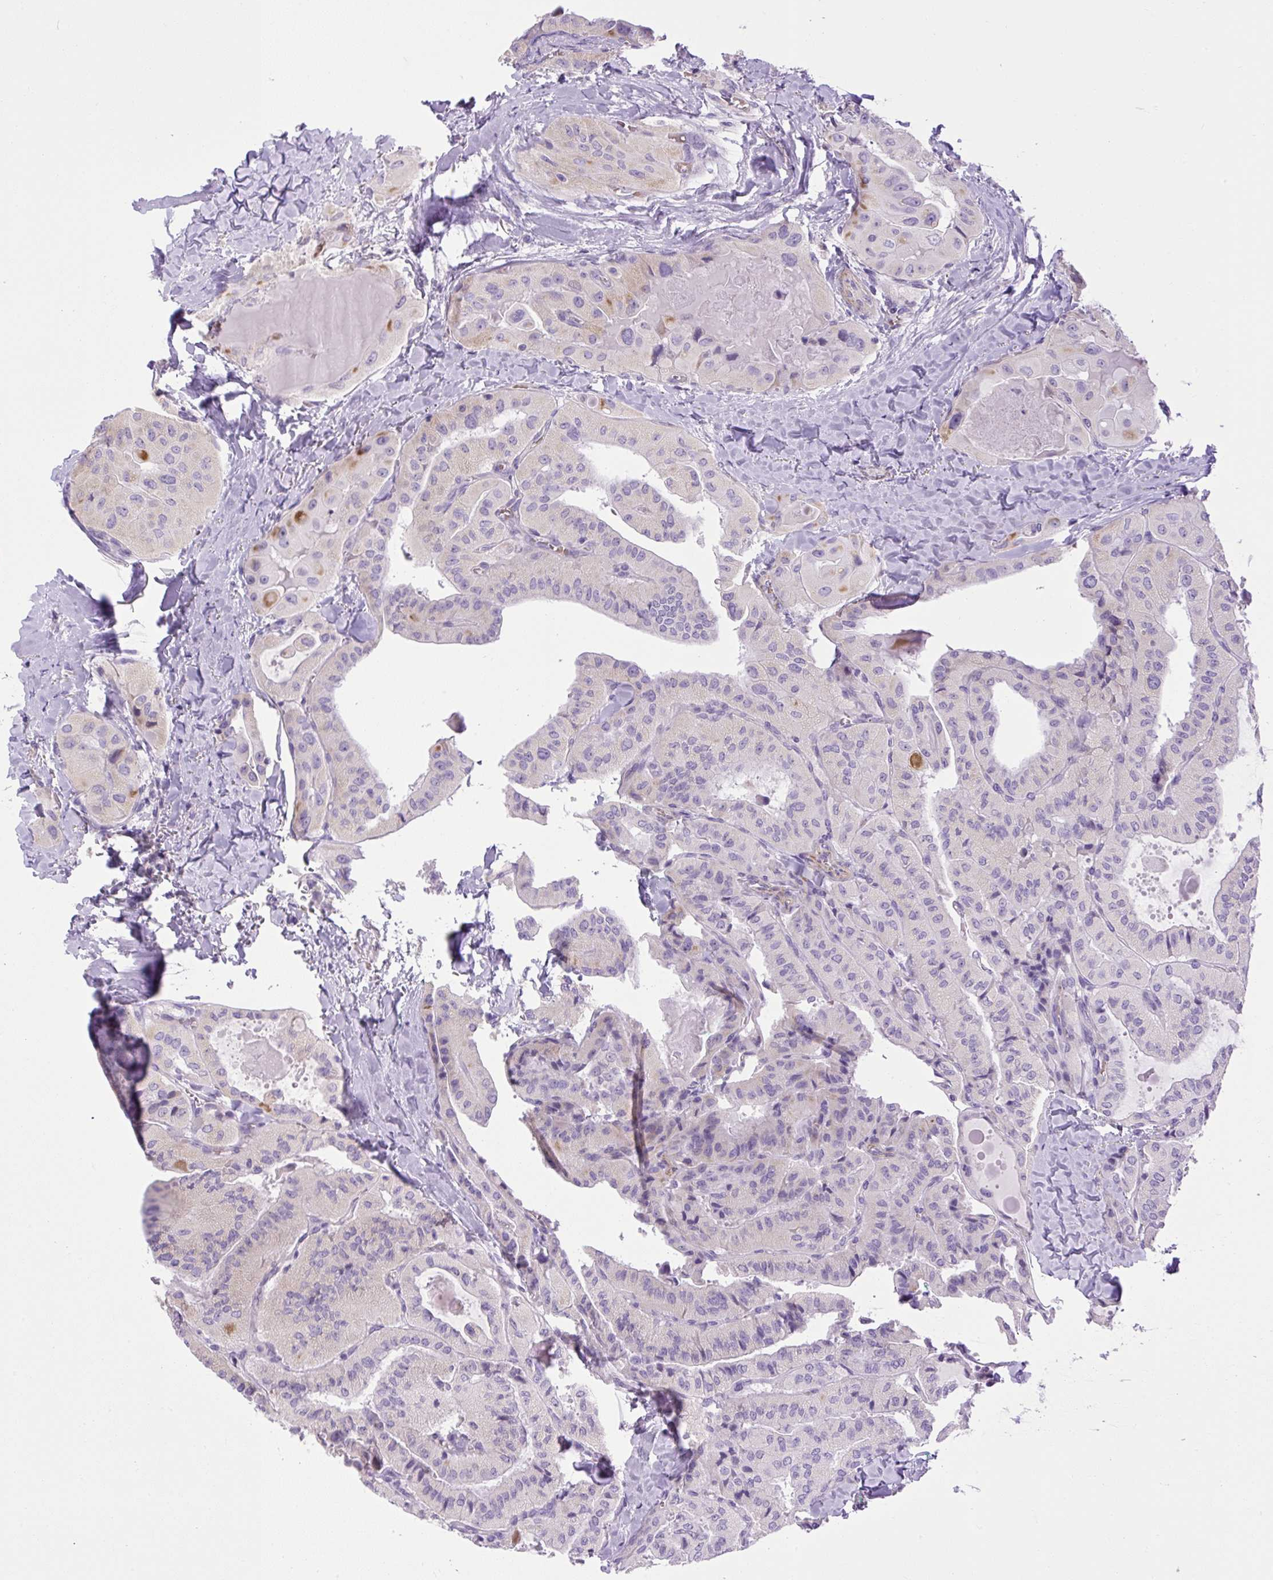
{"staining": {"intensity": "negative", "quantity": "none", "location": "none"}, "tissue": "thyroid cancer", "cell_type": "Tumor cells", "image_type": "cancer", "snomed": [{"axis": "morphology", "description": "Normal tissue, NOS"}, {"axis": "morphology", "description": "Papillary adenocarcinoma, NOS"}, {"axis": "topography", "description": "Thyroid gland"}], "caption": "Tumor cells are negative for protein expression in human thyroid cancer.", "gene": "VWA7", "patient": {"sex": "female", "age": 59}}